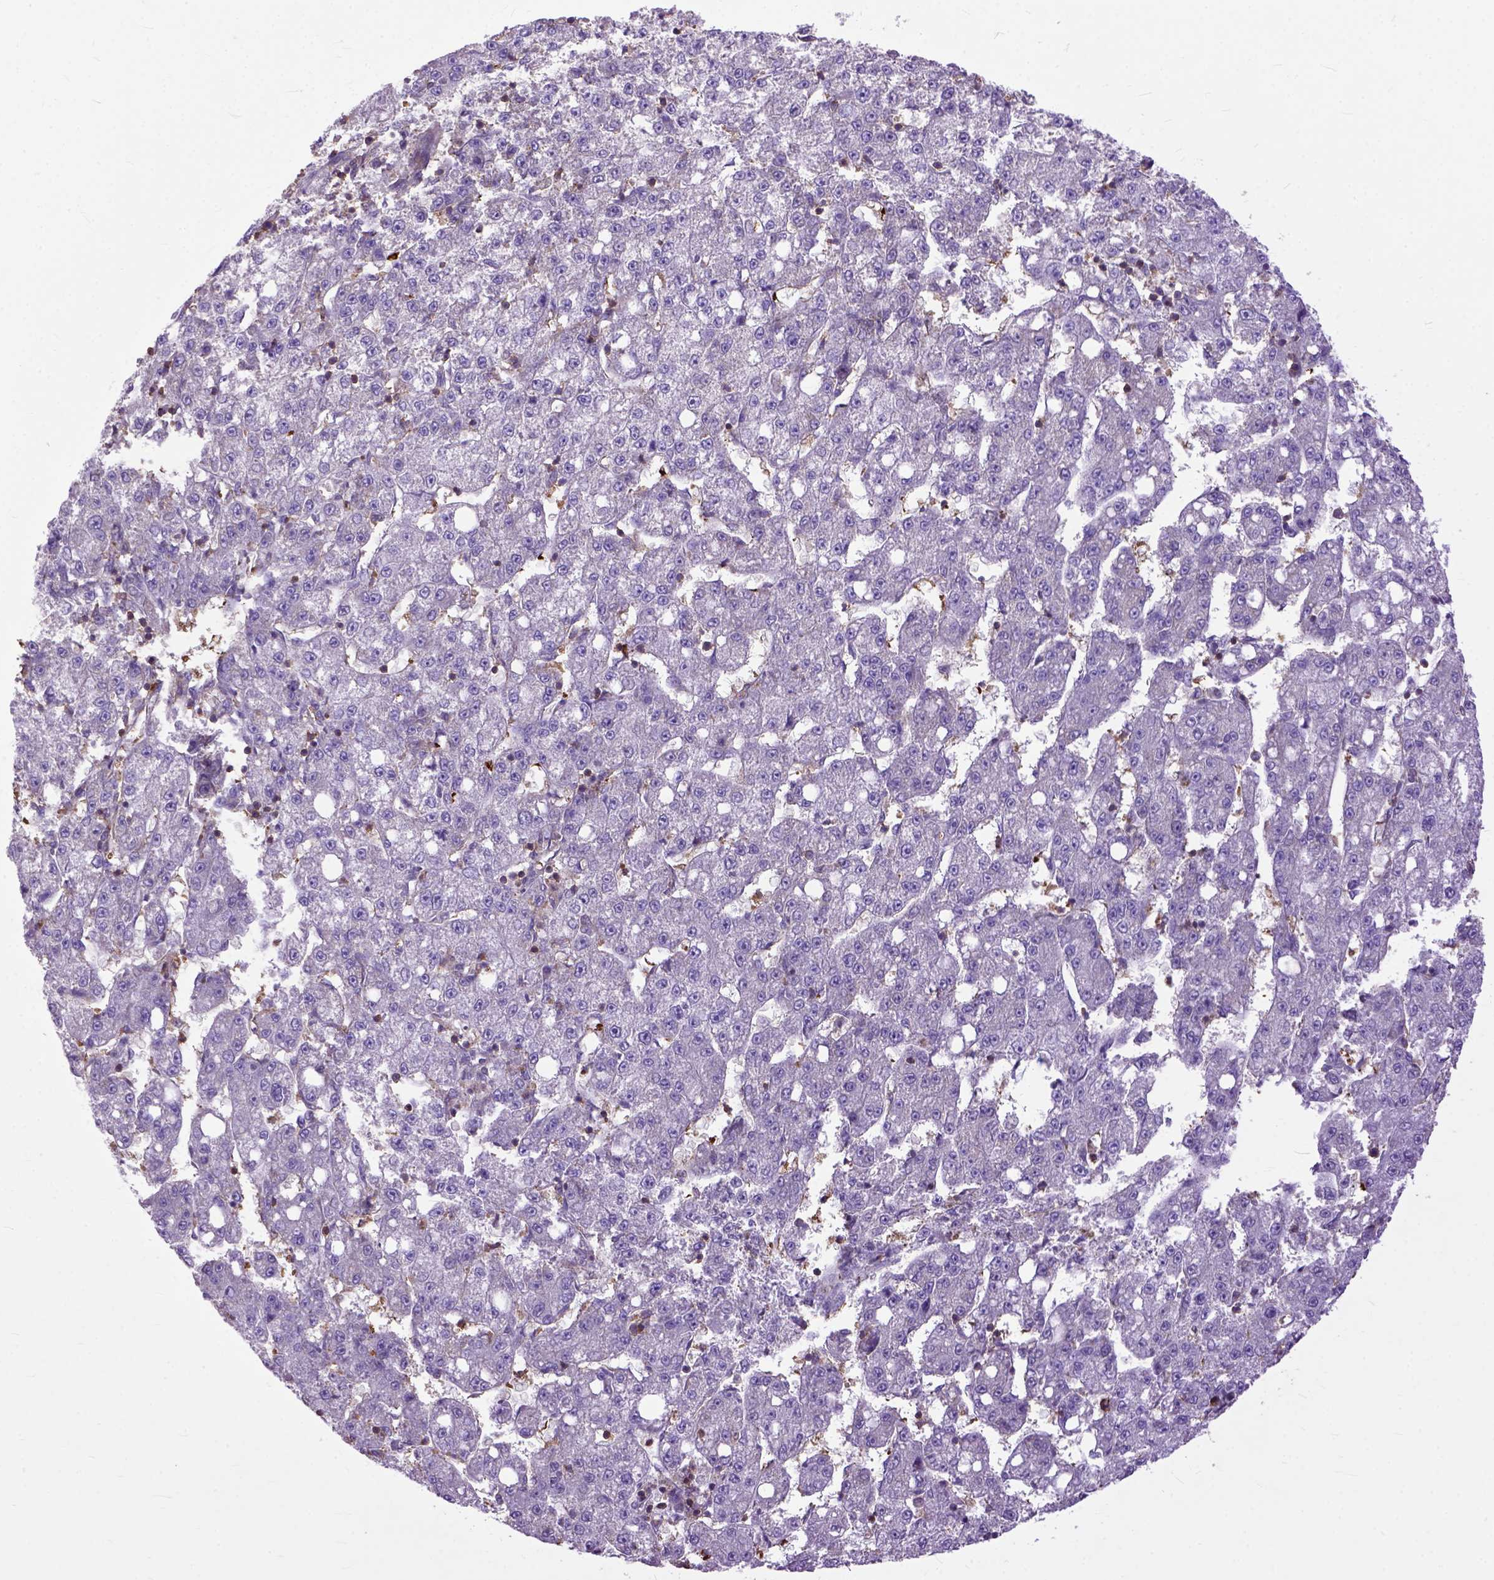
{"staining": {"intensity": "negative", "quantity": "none", "location": "none"}, "tissue": "liver cancer", "cell_type": "Tumor cells", "image_type": "cancer", "snomed": [{"axis": "morphology", "description": "Carcinoma, Hepatocellular, NOS"}, {"axis": "topography", "description": "Liver"}], "caption": "A high-resolution photomicrograph shows immunohistochemistry staining of hepatocellular carcinoma (liver), which shows no significant staining in tumor cells.", "gene": "NAMPT", "patient": {"sex": "female", "age": 65}}